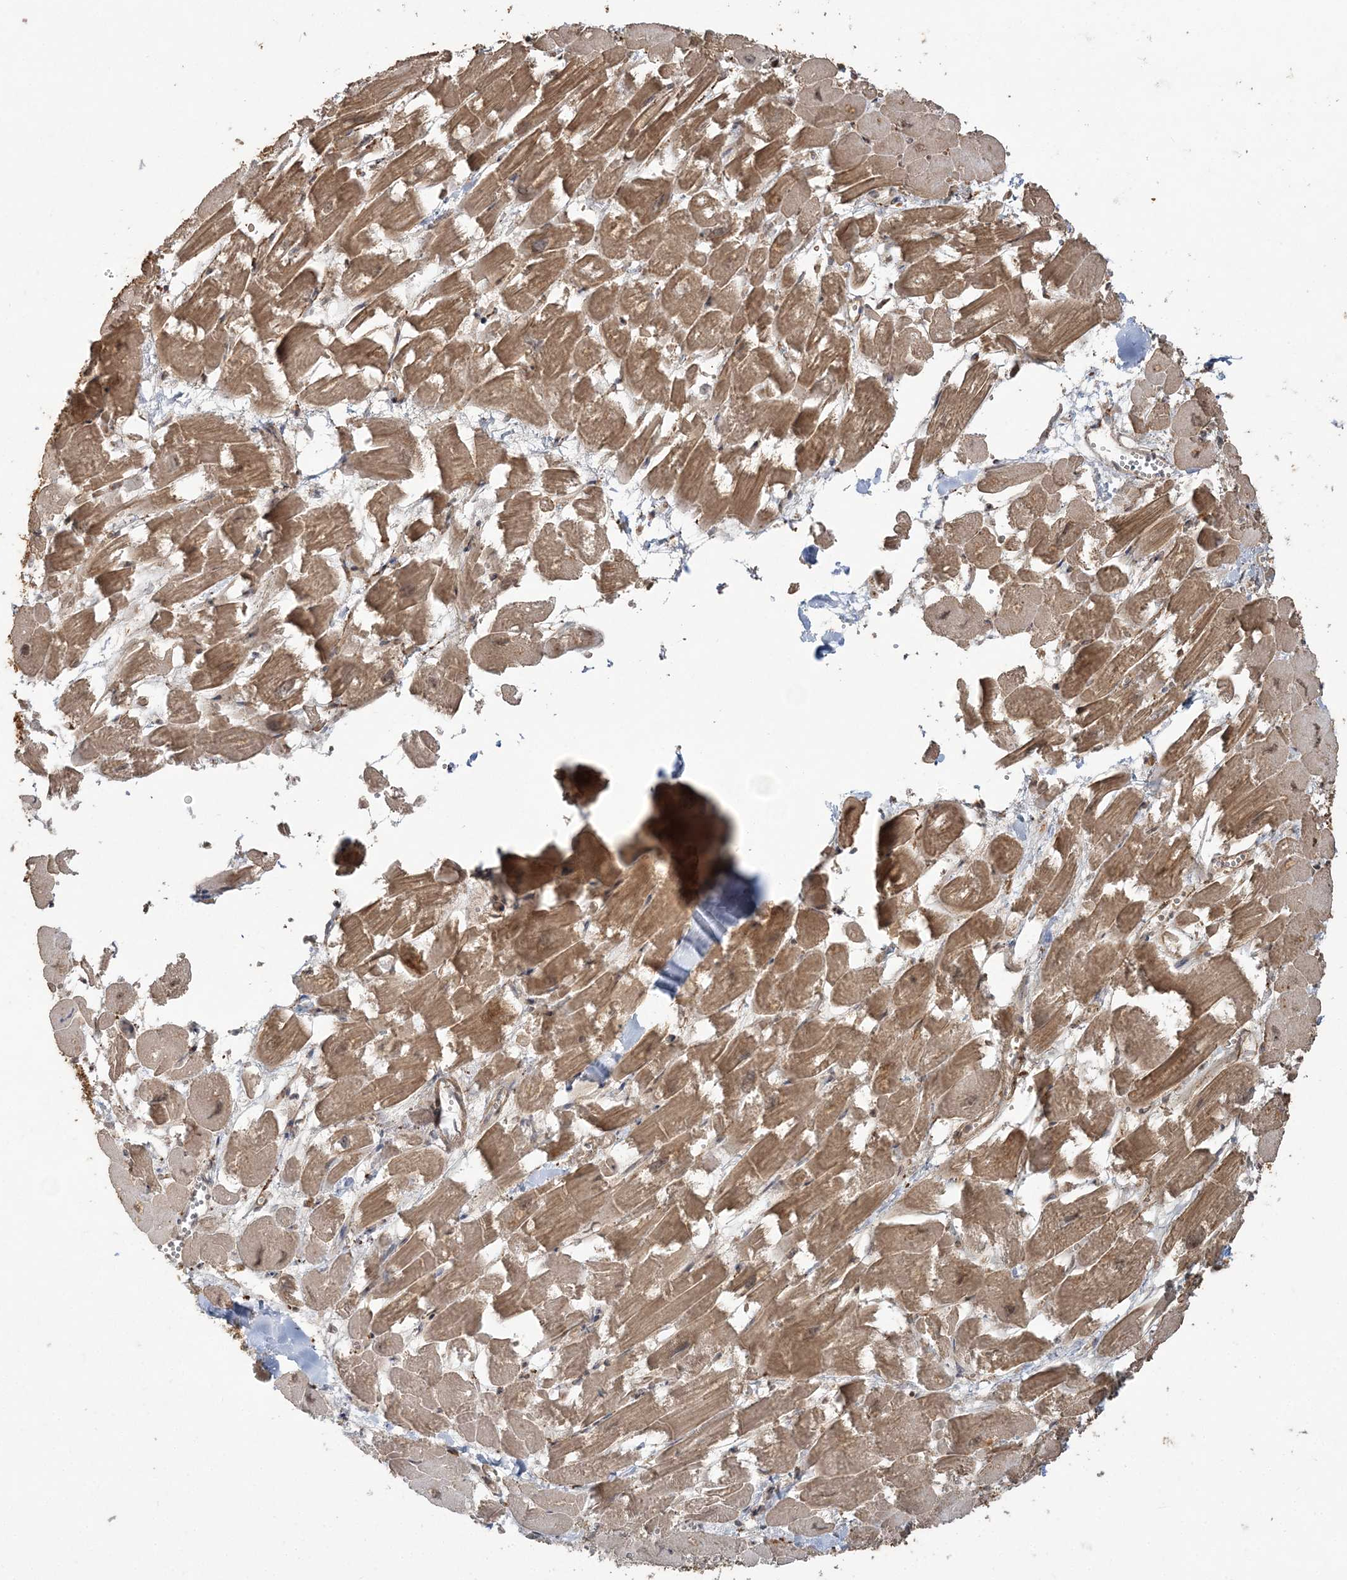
{"staining": {"intensity": "moderate", "quantity": ">75%", "location": "cytoplasmic/membranous"}, "tissue": "heart muscle", "cell_type": "Cardiomyocytes", "image_type": "normal", "snomed": [{"axis": "morphology", "description": "Normal tissue, NOS"}, {"axis": "topography", "description": "Heart"}], "caption": "Normal heart muscle demonstrates moderate cytoplasmic/membranous expression in approximately >75% of cardiomyocytes Immunohistochemistry (ihc) stains the protein of interest in brown and the nuclei are stained blue..", "gene": "CAB39", "patient": {"sex": "male", "age": 54}}